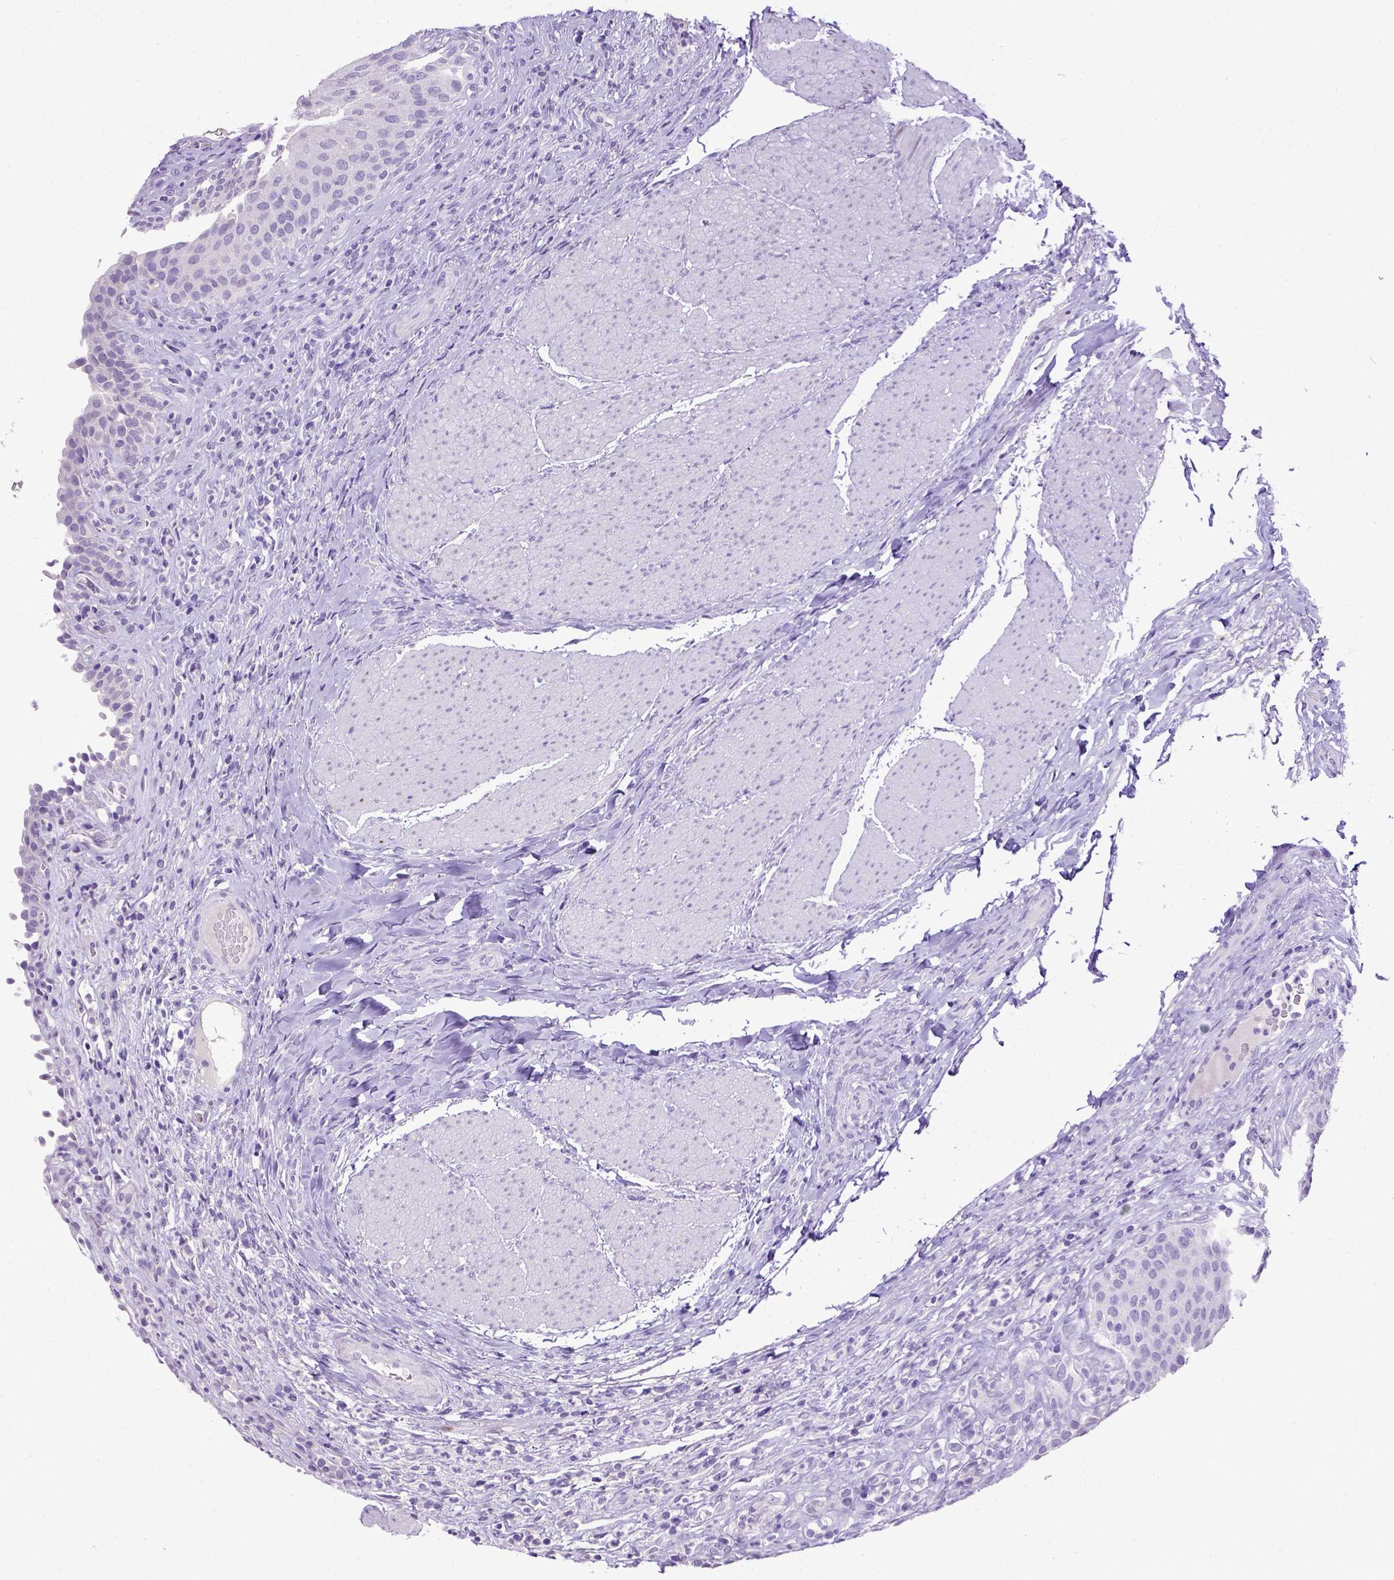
{"staining": {"intensity": "negative", "quantity": "none", "location": "none"}, "tissue": "urinary bladder", "cell_type": "Urothelial cells", "image_type": "normal", "snomed": [{"axis": "morphology", "description": "Normal tissue, NOS"}, {"axis": "topography", "description": "Urinary bladder"}, {"axis": "topography", "description": "Peripheral nerve tissue"}], "caption": "This is an immunohistochemistry photomicrograph of benign human urinary bladder. There is no staining in urothelial cells.", "gene": "ESR1", "patient": {"sex": "male", "age": 66}}